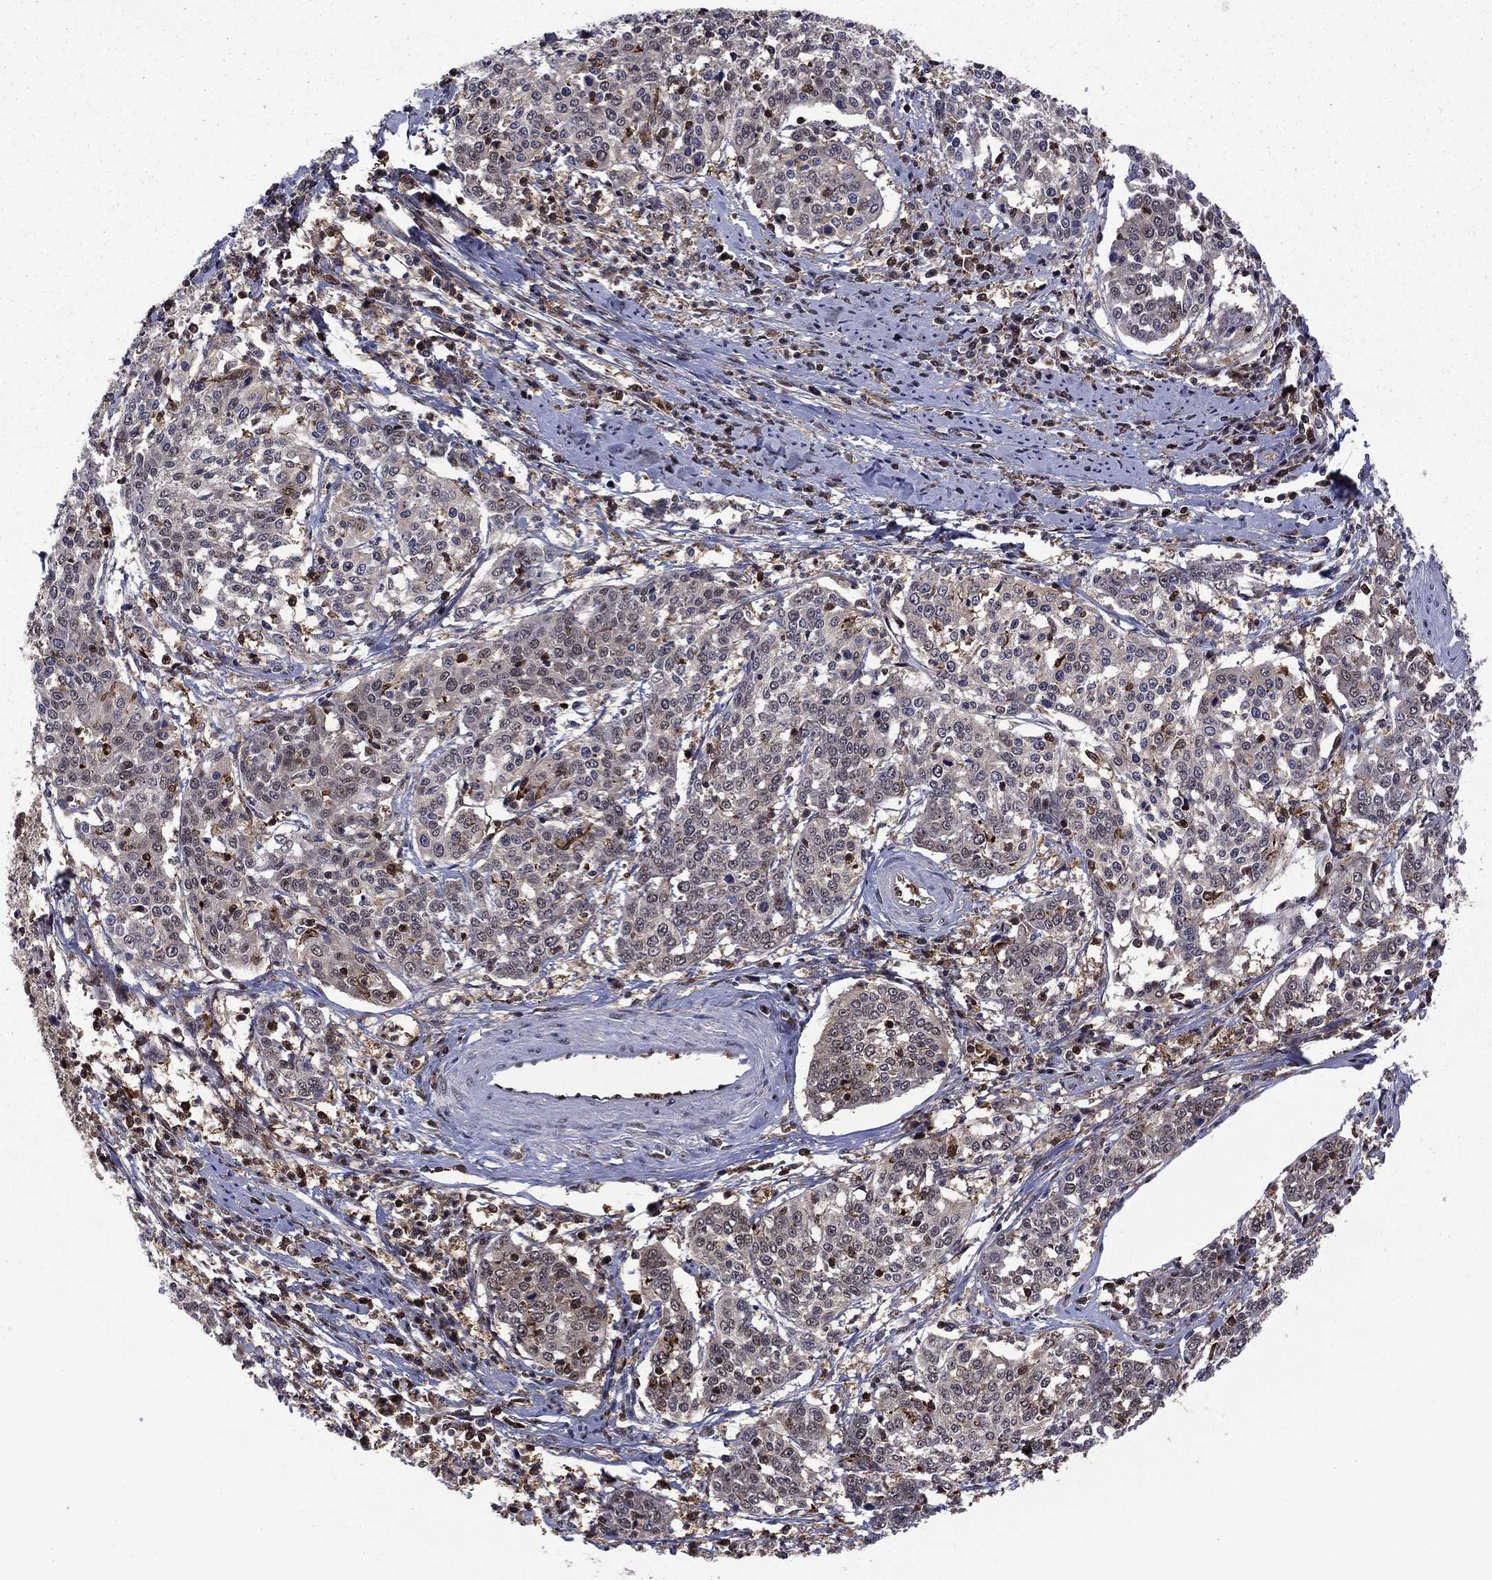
{"staining": {"intensity": "negative", "quantity": "none", "location": "none"}, "tissue": "cervical cancer", "cell_type": "Tumor cells", "image_type": "cancer", "snomed": [{"axis": "morphology", "description": "Squamous cell carcinoma, NOS"}, {"axis": "topography", "description": "Cervix"}], "caption": "Immunohistochemistry image of human squamous cell carcinoma (cervical) stained for a protein (brown), which reveals no positivity in tumor cells.", "gene": "PSMD2", "patient": {"sex": "female", "age": 41}}